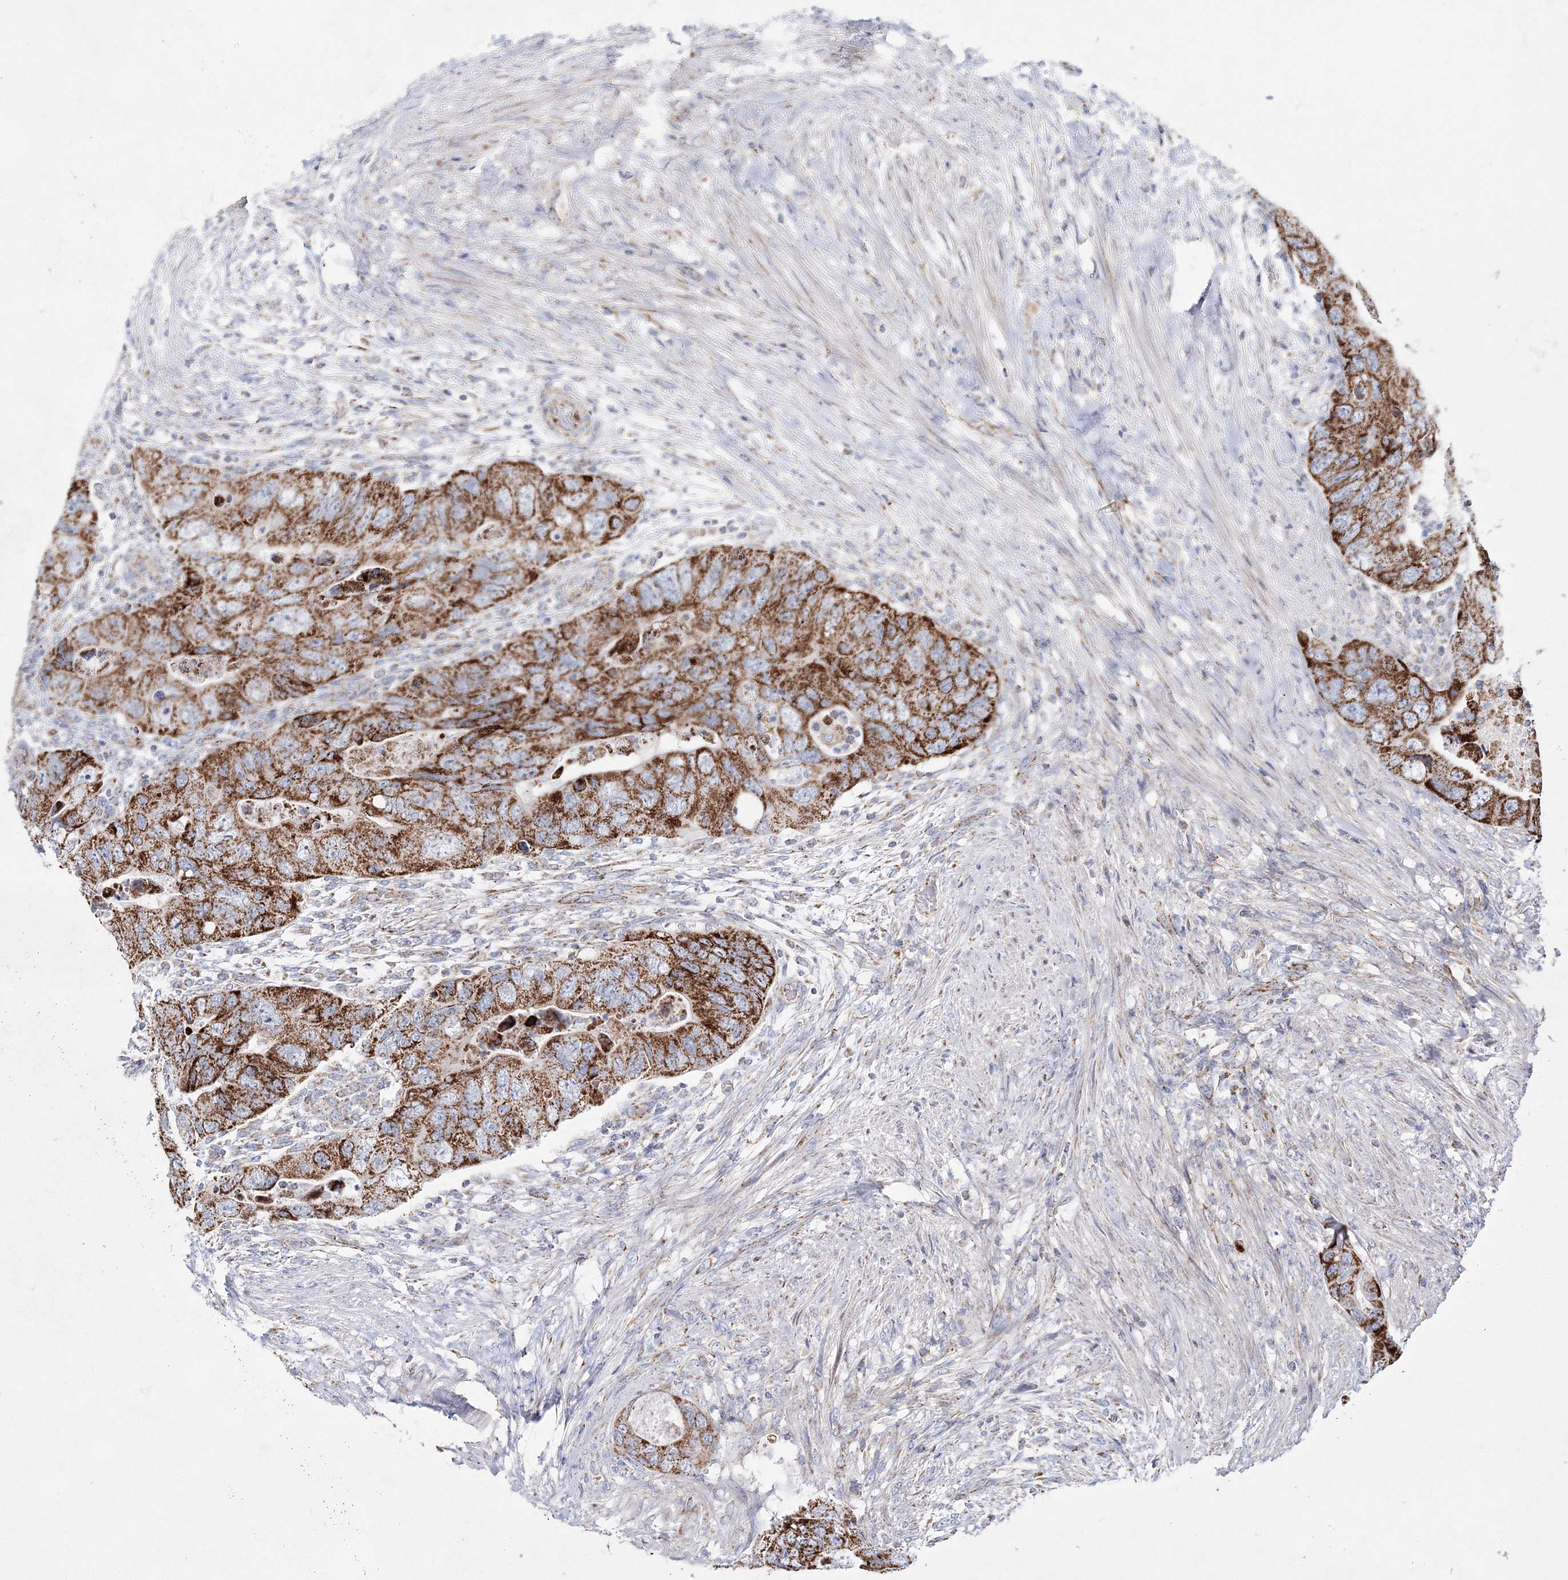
{"staining": {"intensity": "strong", "quantity": ">75%", "location": "cytoplasmic/membranous"}, "tissue": "colorectal cancer", "cell_type": "Tumor cells", "image_type": "cancer", "snomed": [{"axis": "morphology", "description": "Adenocarcinoma, NOS"}, {"axis": "topography", "description": "Rectum"}], "caption": "IHC (DAB) staining of colorectal cancer demonstrates strong cytoplasmic/membranous protein positivity in about >75% of tumor cells. Immunohistochemistry stains the protein of interest in brown and the nuclei are stained blue.", "gene": "HIBCH", "patient": {"sex": "male", "age": 63}}